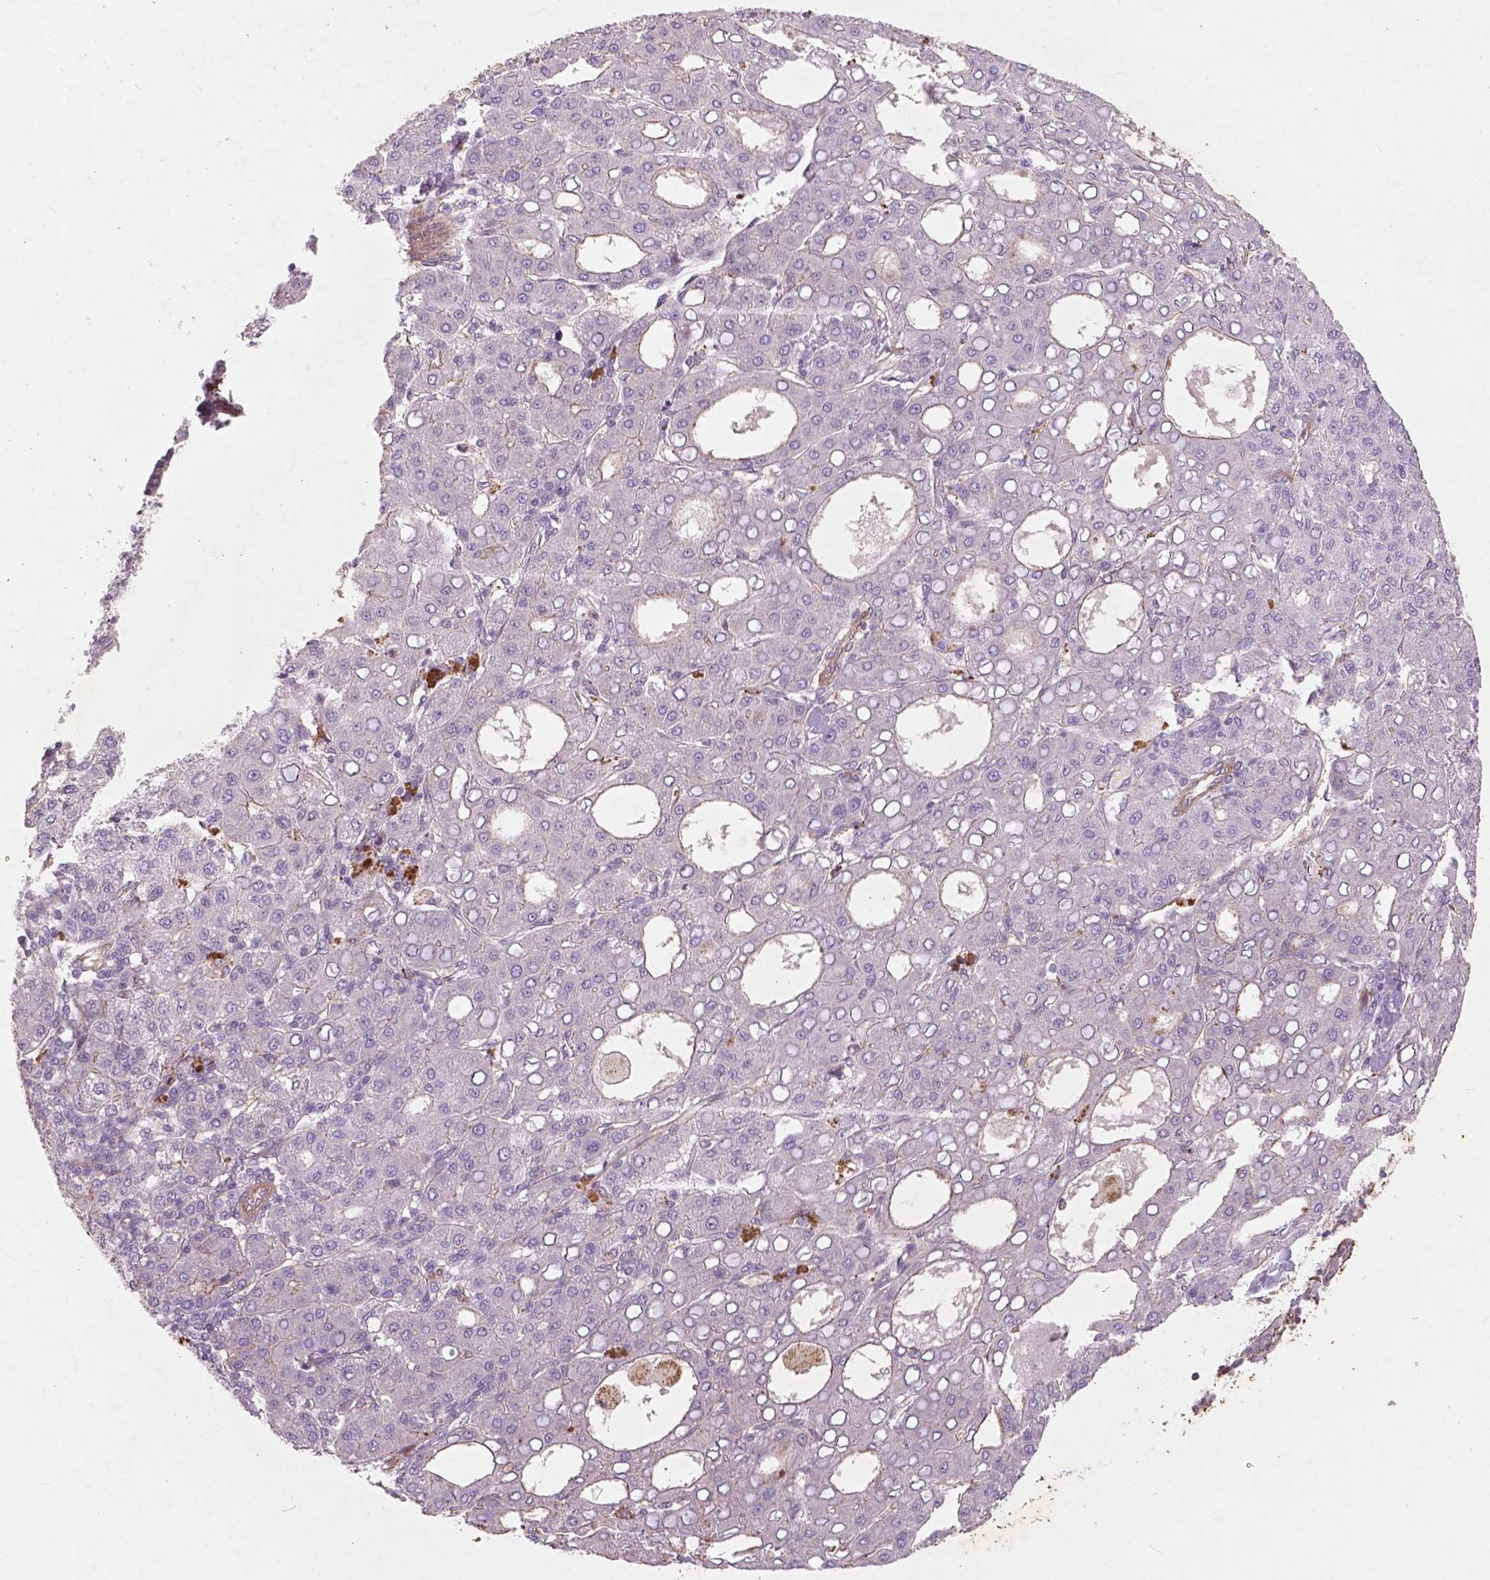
{"staining": {"intensity": "negative", "quantity": "none", "location": "none"}, "tissue": "liver cancer", "cell_type": "Tumor cells", "image_type": "cancer", "snomed": [{"axis": "morphology", "description": "Carcinoma, Hepatocellular, NOS"}, {"axis": "topography", "description": "Liver"}], "caption": "A high-resolution histopathology image shows immunohistochemistry staining of liver hepatocellular carcinoma, which exhibits no significant positivity in tumor cells.", "gene": "RFPL4B", "patient": {"sex": "male", "age": 65}}